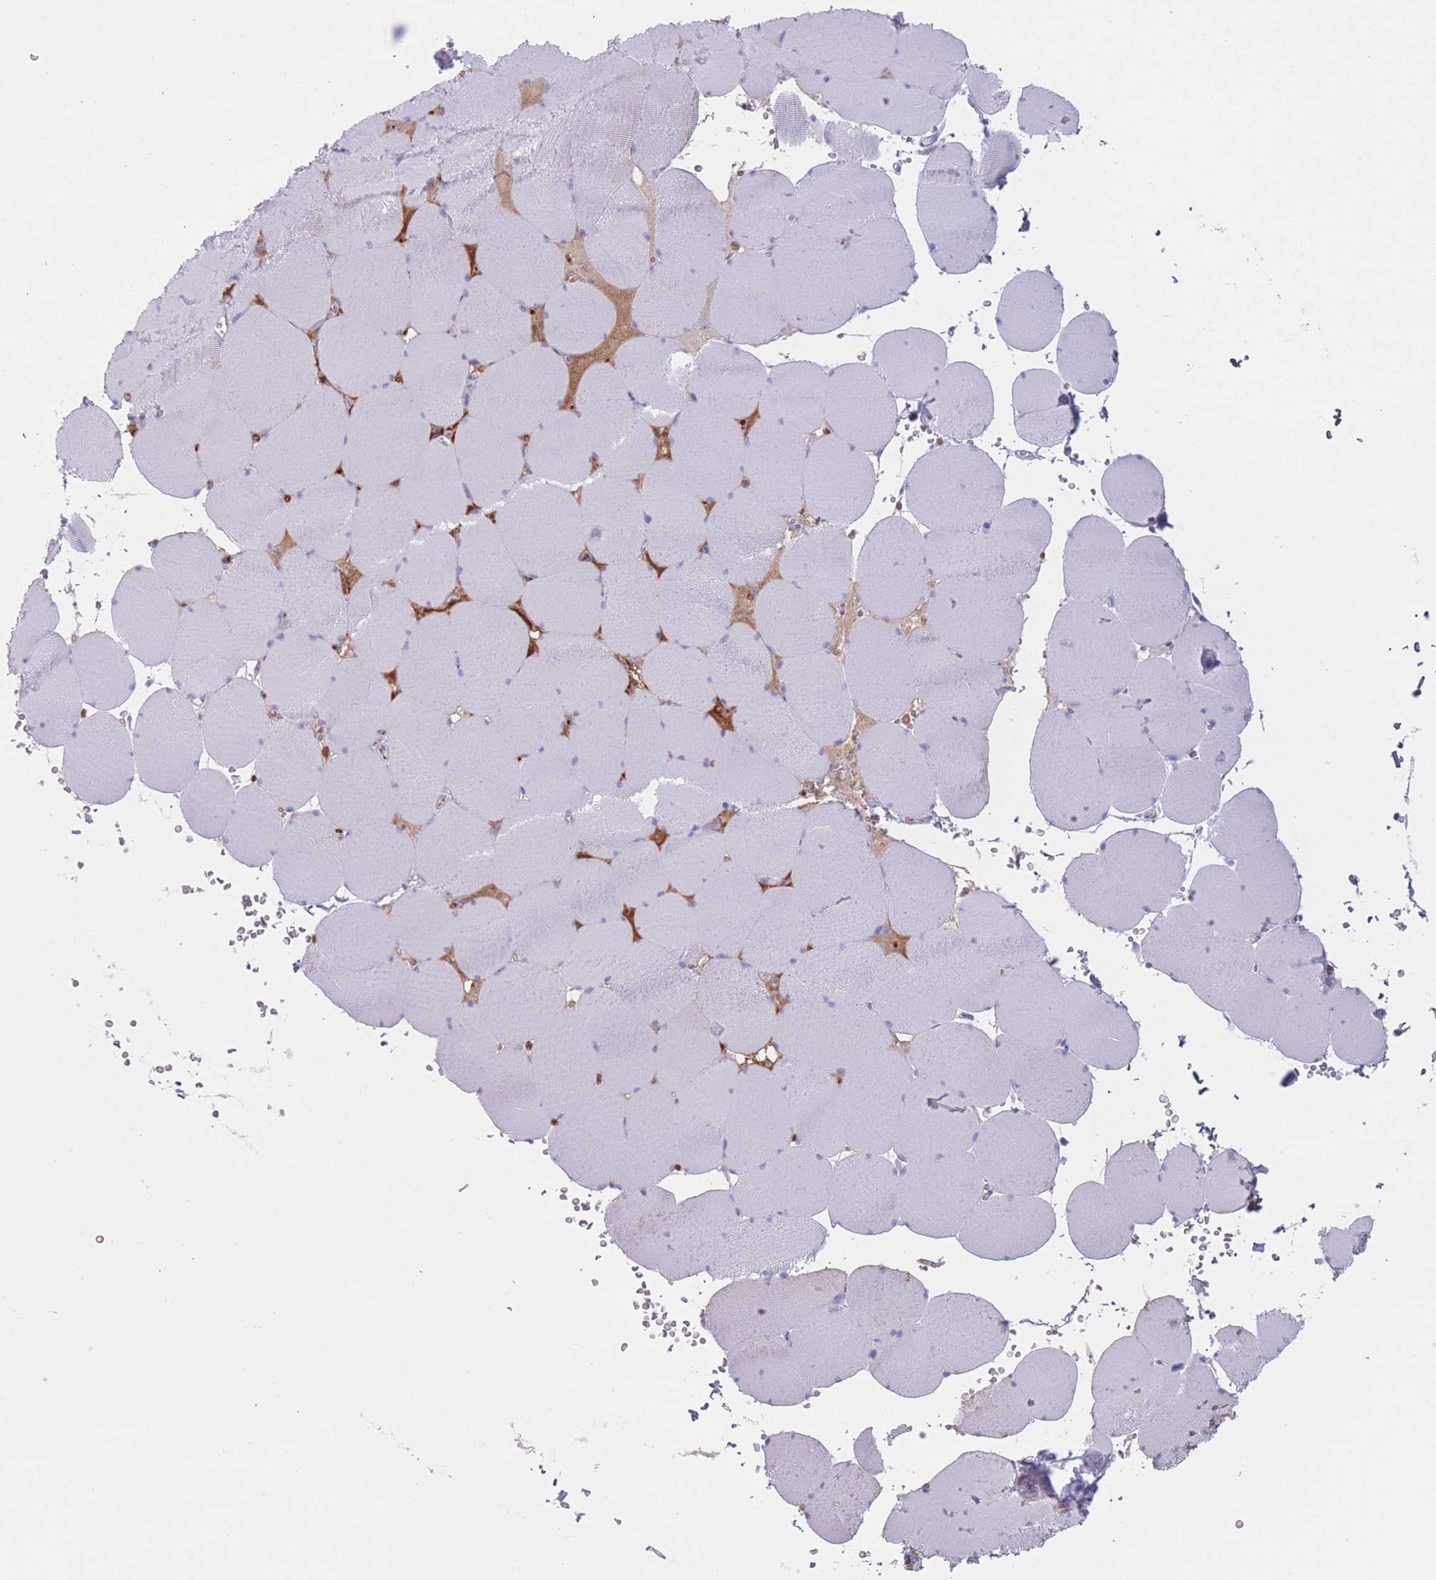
{"staining": {"intensity": "negative", "quantity": "none", "location": "none"}, "tissue": "skeletal muscle", "cell_type": "Myocytes", "image_type": "normal", "snomed": [{"axis": "morphology", "description": "Normal tissue, NOS"}, {"axis": "topography", "description": "Skeletal muscle"}, {"axis": "topography", "description": "Head-Neck"}], "caption": "Unremarkable skeletal muscle was stained to show a protein in brown. There is no significant positivity in myocytes. (DAB (3,3'-diaminobenzidine) IHC visualized using brightfield microscopy, high magnification).", "gene": "AP3S1", "patient": {"sex": "male", "age": 66}}